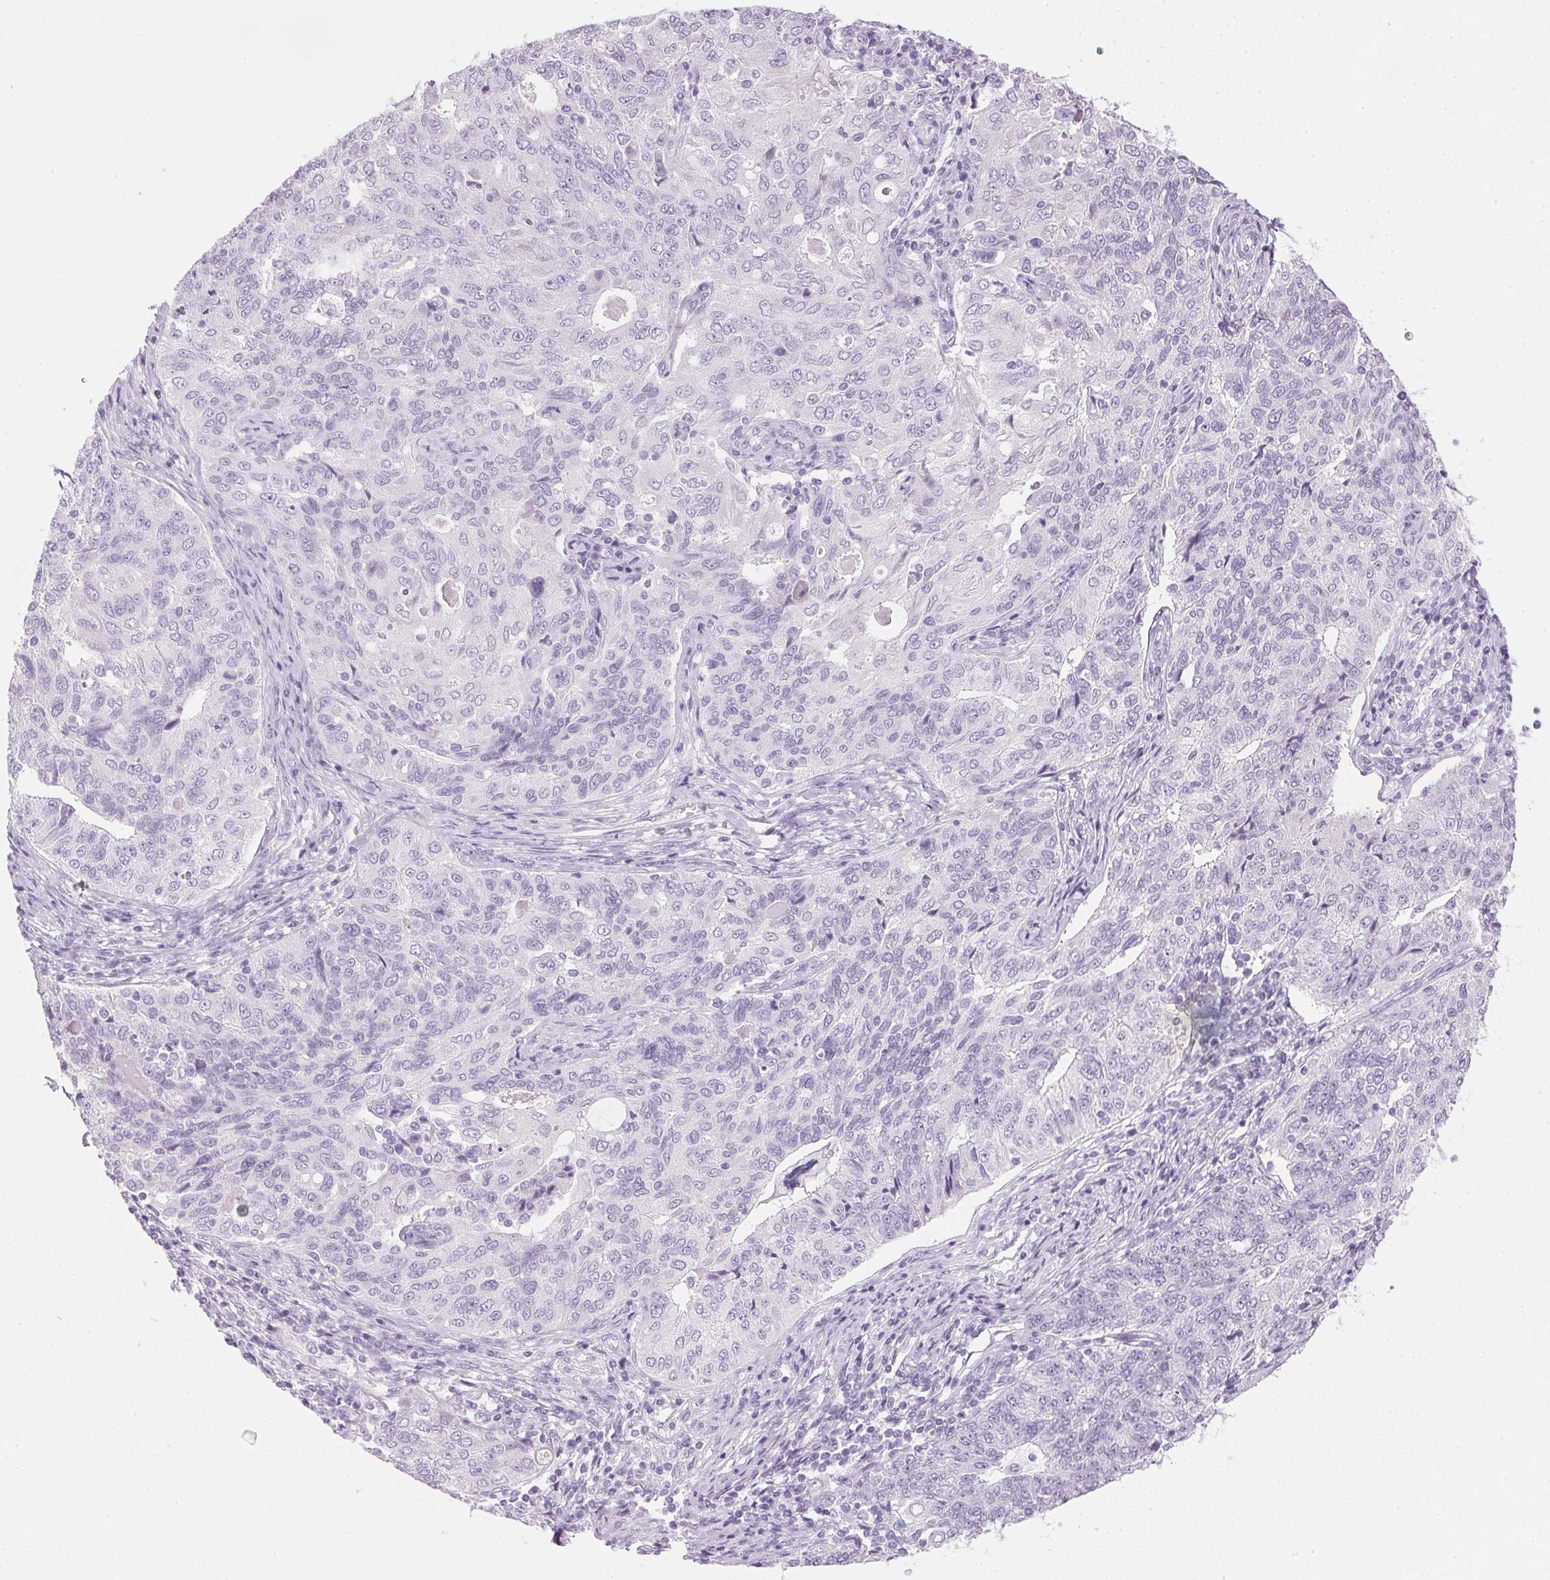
{"staining": {"intensity": "negative", "quantity": "none", "location": "none"}, "tissue": "endometrial cancer", "cell_type": "Tumor cells", "image_type": "cancer", "snomed": [{"axis": "morphology", "description": "Adenocarcinoma, NOS"}, {"axis": "topography", "description": "Endometrium"}], "caption": "An image of human endometrial cancer is negative for staining in tumor cells.", "gene": "IGFBP1", "patient": {"sex": "female", "age": 43}}